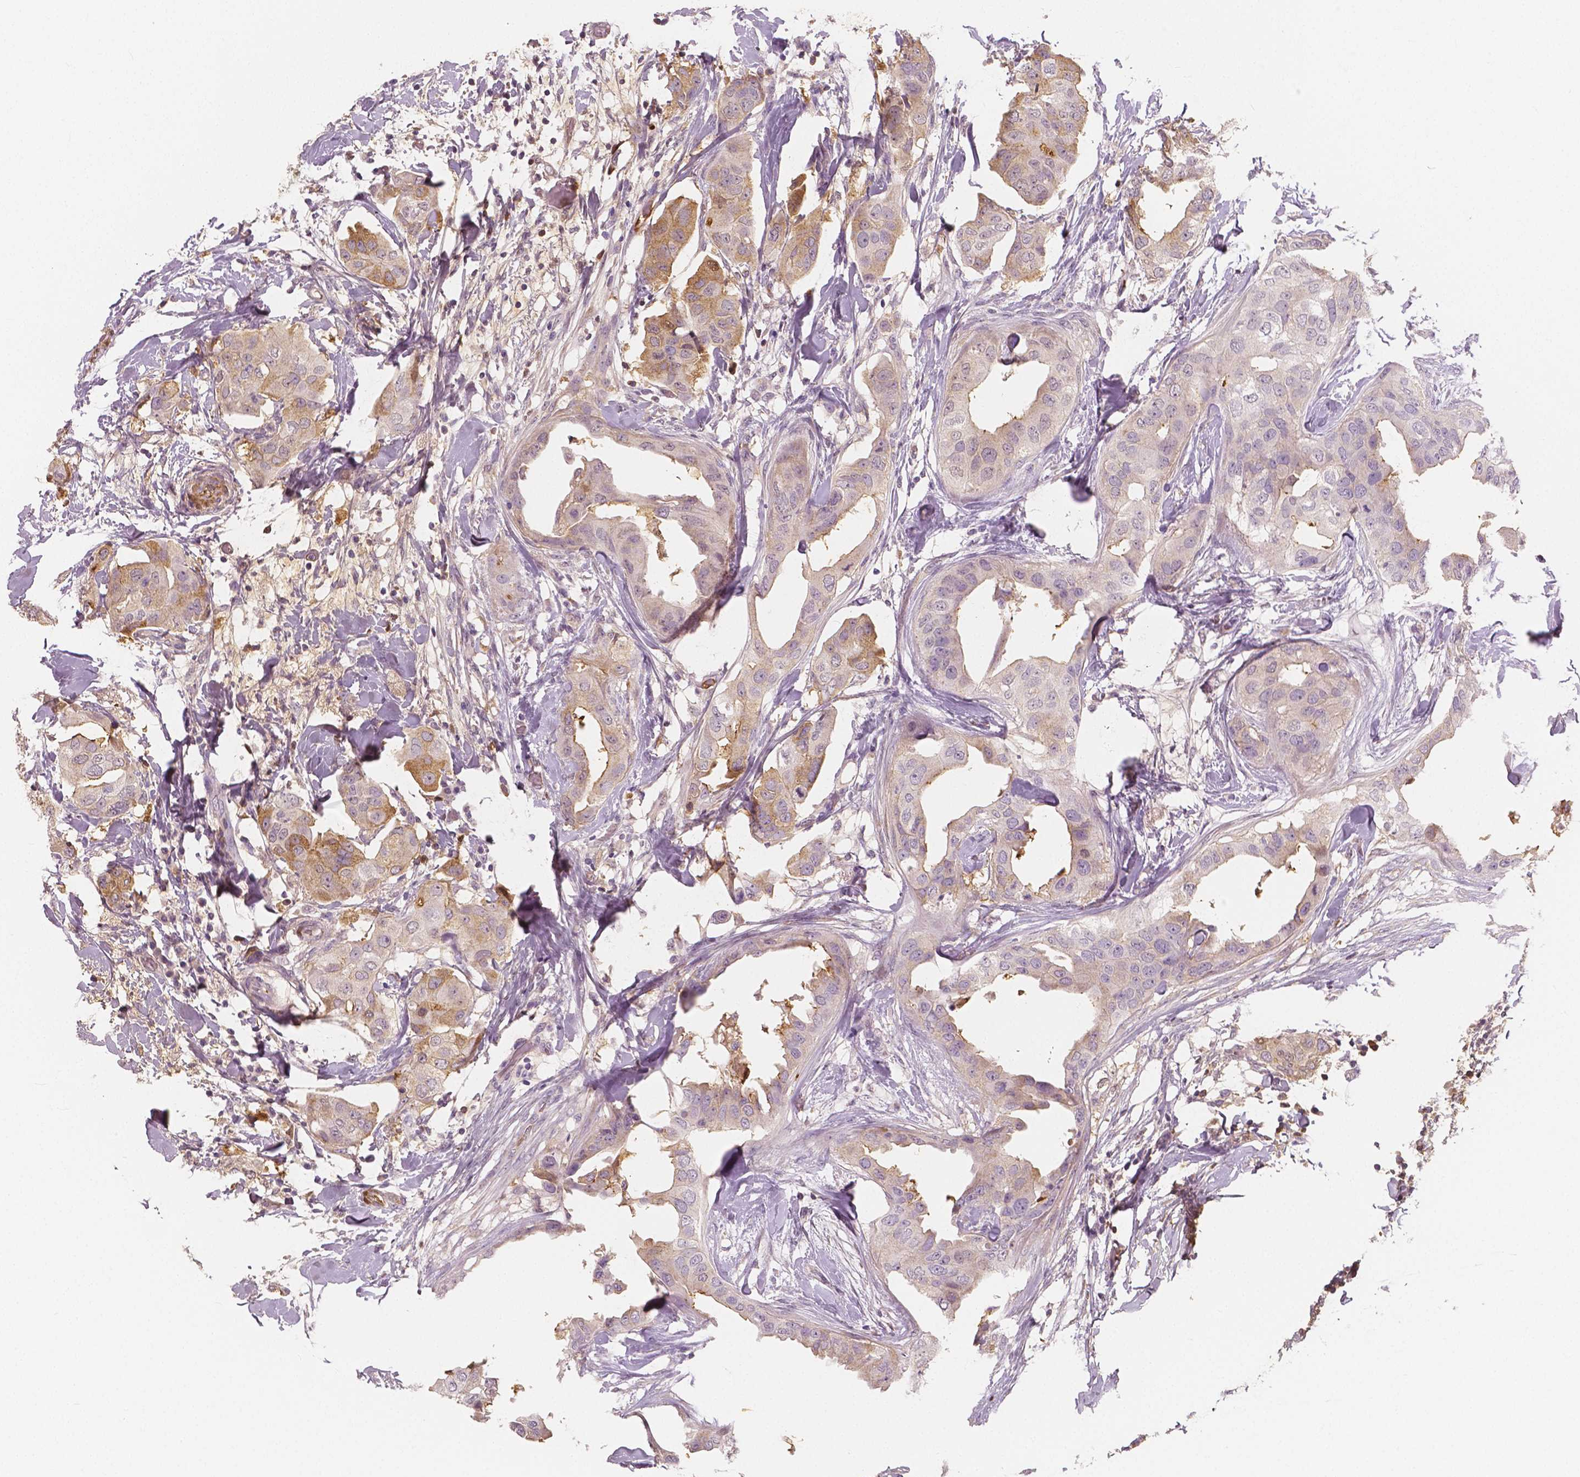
{"staining": {"intensity": "moderate", "quantity": "<25%", "location": "cytoplasmic/membranous"}, "tissue": "breast cancer", "cell_type": "Tumor cells", "image_type": "cancer", "snomed": [{"axis": "morphology", "description": "Normal tissue, NOS"}, {"axis": "morphology", "description": "Duct carcinoma"}, {"axis": "topography", "description": "Breast"}], "caption": "Breast intraductal carcinoma stained for a protein (brown) displays moderate cytoplasmic/membranous positive expression in about <25% of tumor cells.", "gene": "APOA4", "patient": {"sex": "female", "age": 40}}